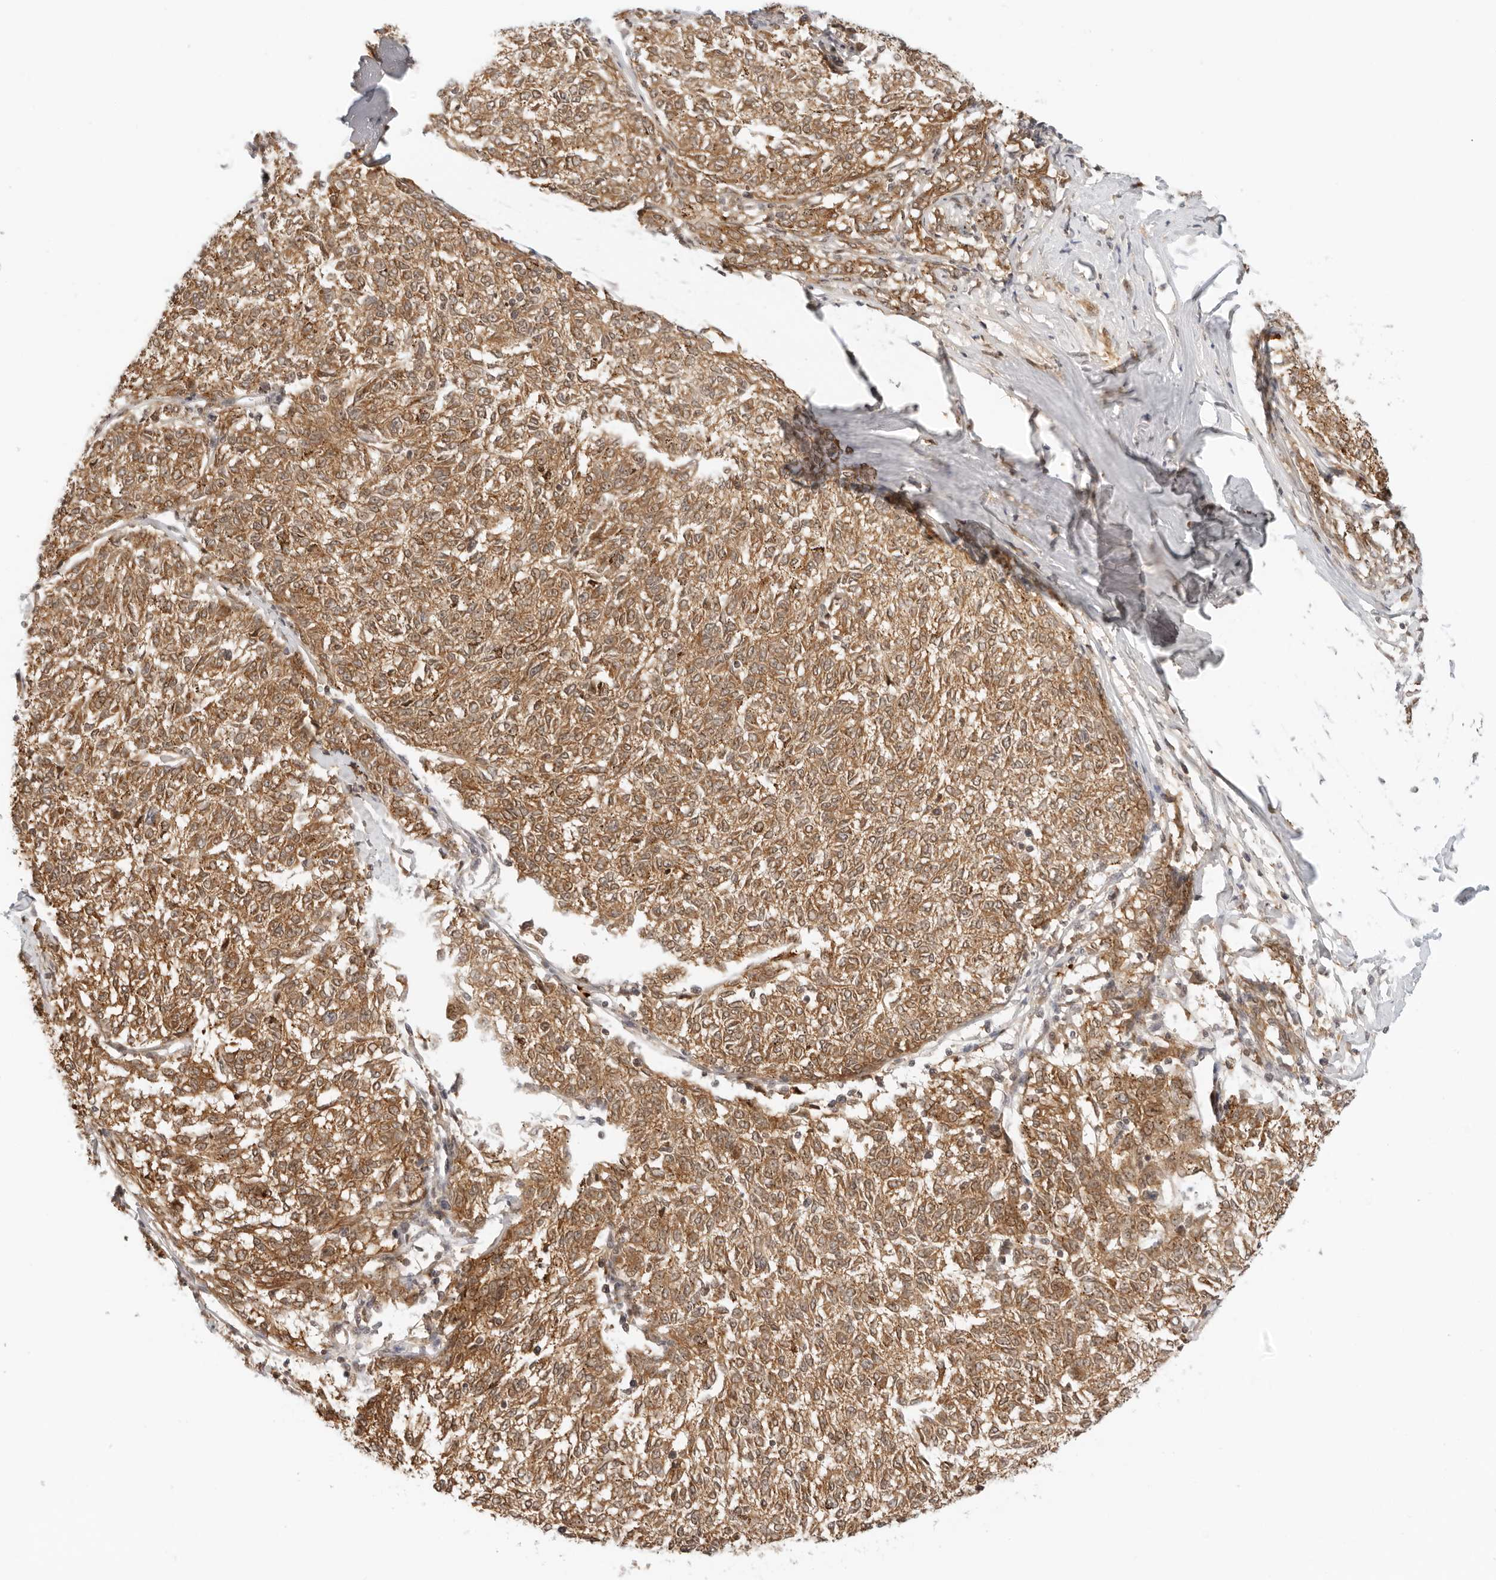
{"staining": {"intensity": "moderate", "quantity": ">75%", "location": "cytoplasmic/membranous"}, "tissue": "melanoma", "cell_type": "Tumor cells", "image_type": "cancer", "snomed": [{"axis": "morphology", "description": "Malignant melanoma, NOS"}, {"axis": "topography", "description": "Skin"}], "caption": "Human melanoma stained for a protein (brown) reveals moderate cytoplasmic/membranous positive positivity in approximately >75% of tumor cells.", "gene": "RC3H1", "patient": {"sex": "female", "age": 72}}